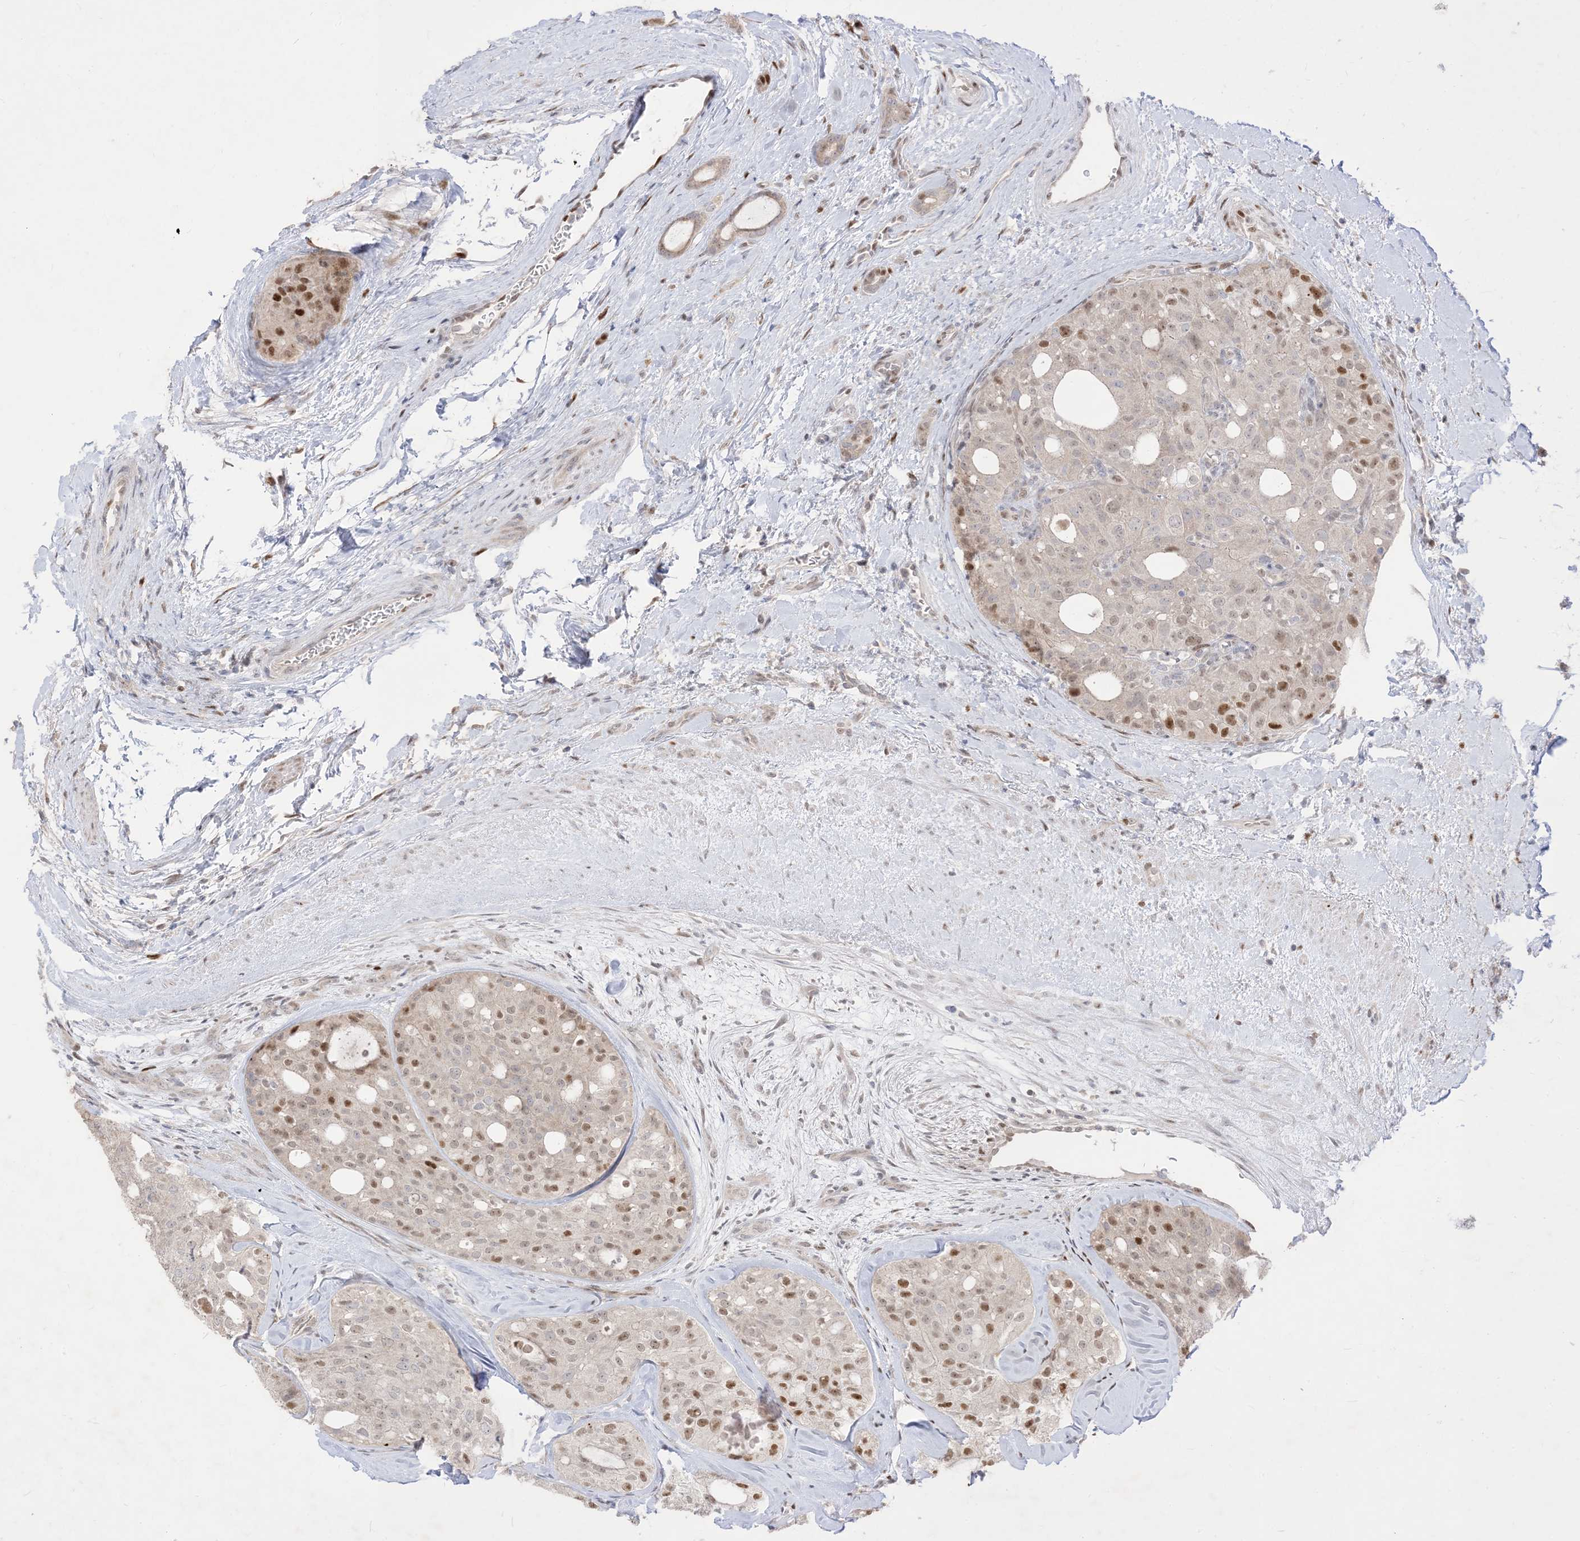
{"staining": {"intensity": "strong", "quantity": "<25%", "location": "nuclear"}, "tissue": "thyroid cancer", "cell_type": "Tumor cells", "image_type": "cancer", "snomed": [{"axis": "morphology", "description": "Follicular adenoma carcinoma, NOS"}, {"axis": "topography", "description": "Thyroid gland"}], "caption": "An immunohistochemistry (IHC) micrograph of neoplastic tissue is shown. Protein staining in brown labels strong nuclear positivity in thyroid cancer within tumor cells.", "gene": "BHLHE40", "patient": {"sex": "male", "age": 75}}